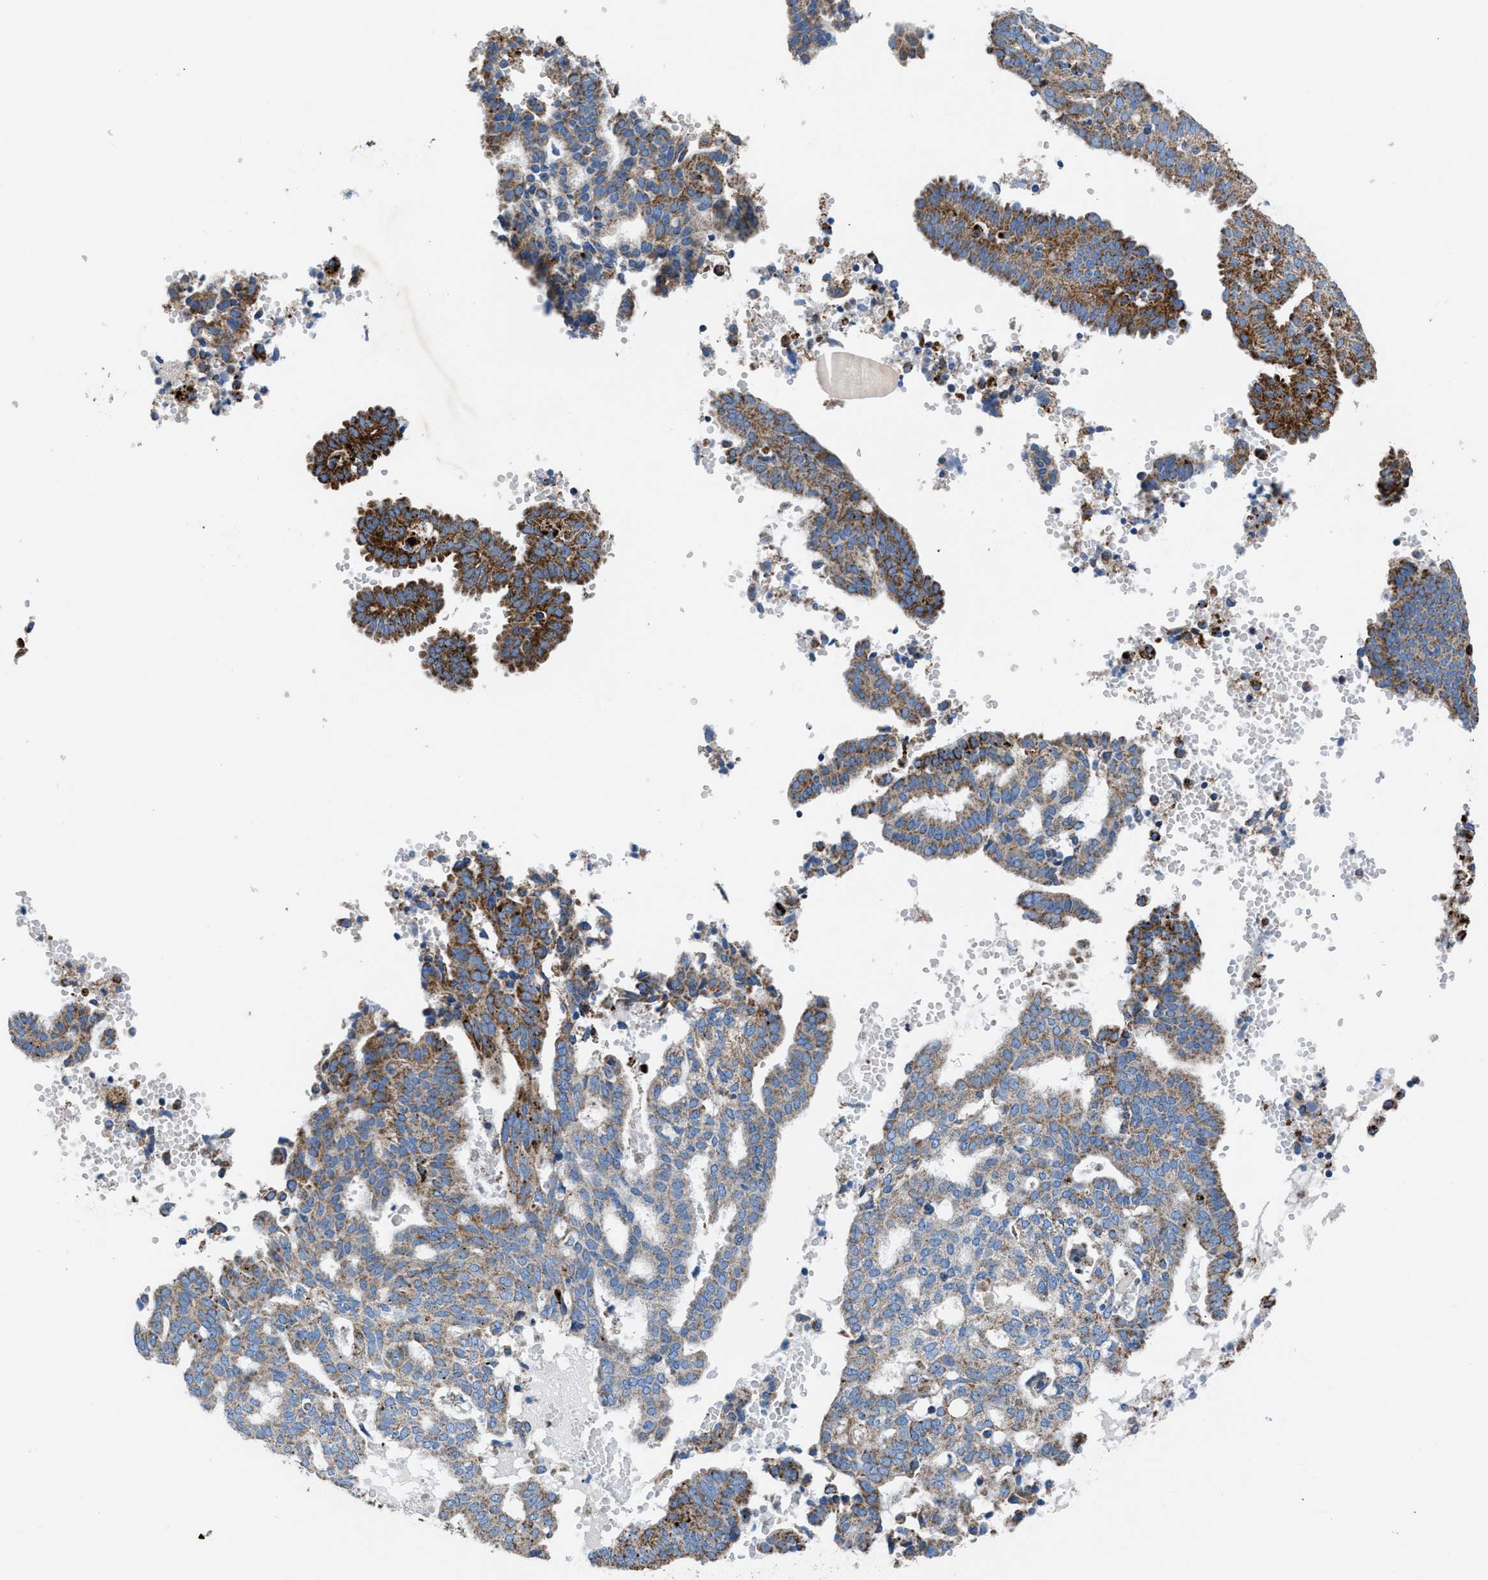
{"staining": {"intensity": "strong", "quantity": ">75%", "location": "cytoplasmic/membranous"}, "tissue": "endometrial cancer", "cell_type": "Tumor cells", "image_type": "cancer", "snomed": [{"axis": "morphology", "description": "Adenocarcinoma, NOS"}, {"axis": "topography", "description": "Endometrium"}], "caption": "Approximately >75% of tumor cells in human endometrial cancer reveal strong cytoplasmic/membranous protein positivity as visualized by brown immunohistochemical staining.", "gene": "ZDHHC3", "patient": {"sex": "female", "age": 58}}